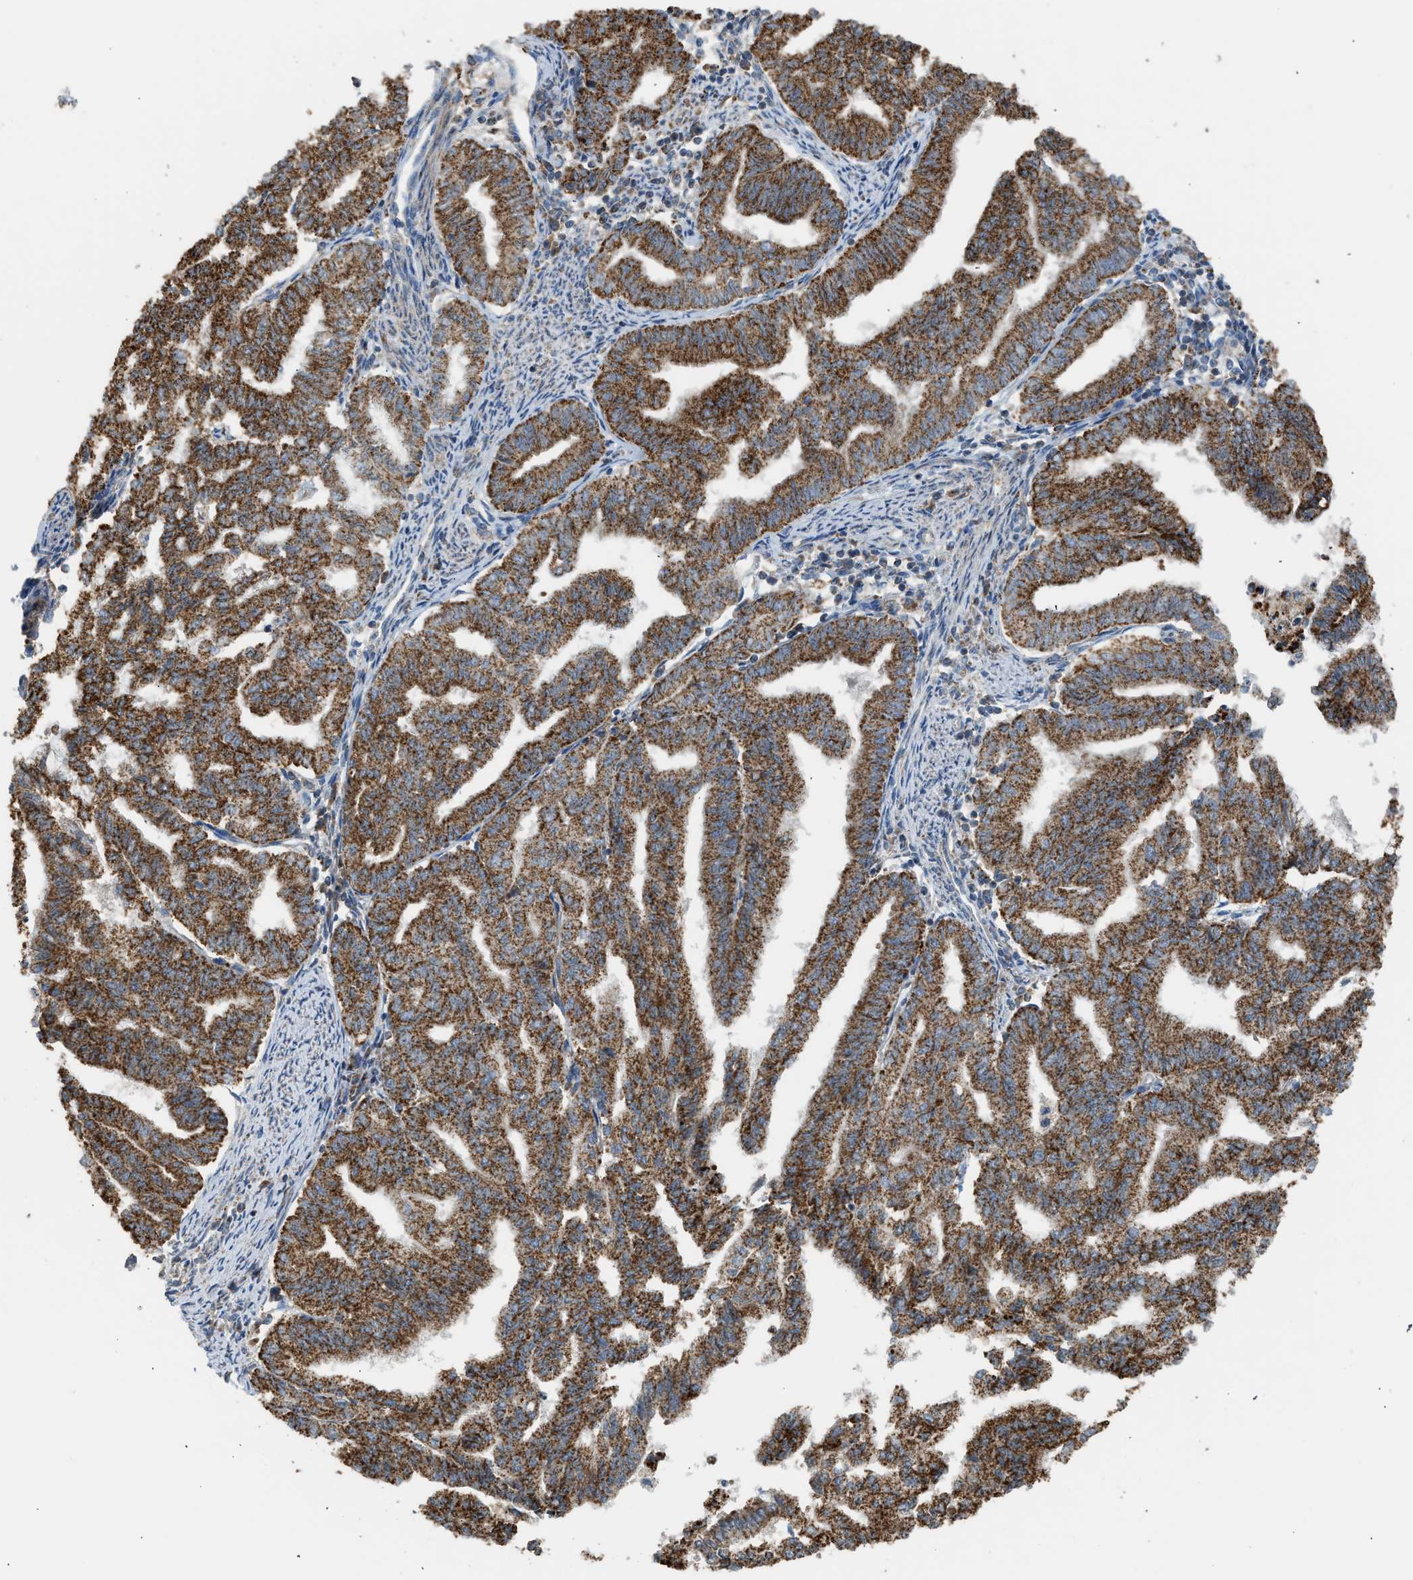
{"staining": {"intensity": "strong", "quantity": ">75%", "location": "cytoplasmic/membranous"}, "tissue": "endometrial cancer", "cell_type": "Tumor cells", "image_type": "cancer", "snomed": [{"axis": "morphology", "description": "Adenocarcinoma, NOS"}, {"axis": "topography", "description": "Endometrium"}], "caption": "A histopathology image showing strong cytoplasmic/membranous staining in about >75% of tumor cells in endometrial cancer, as visualized by brown immunohistochemical staining.", "gene": "STARD3", "patient": {"sex": "female", "age": 79}}